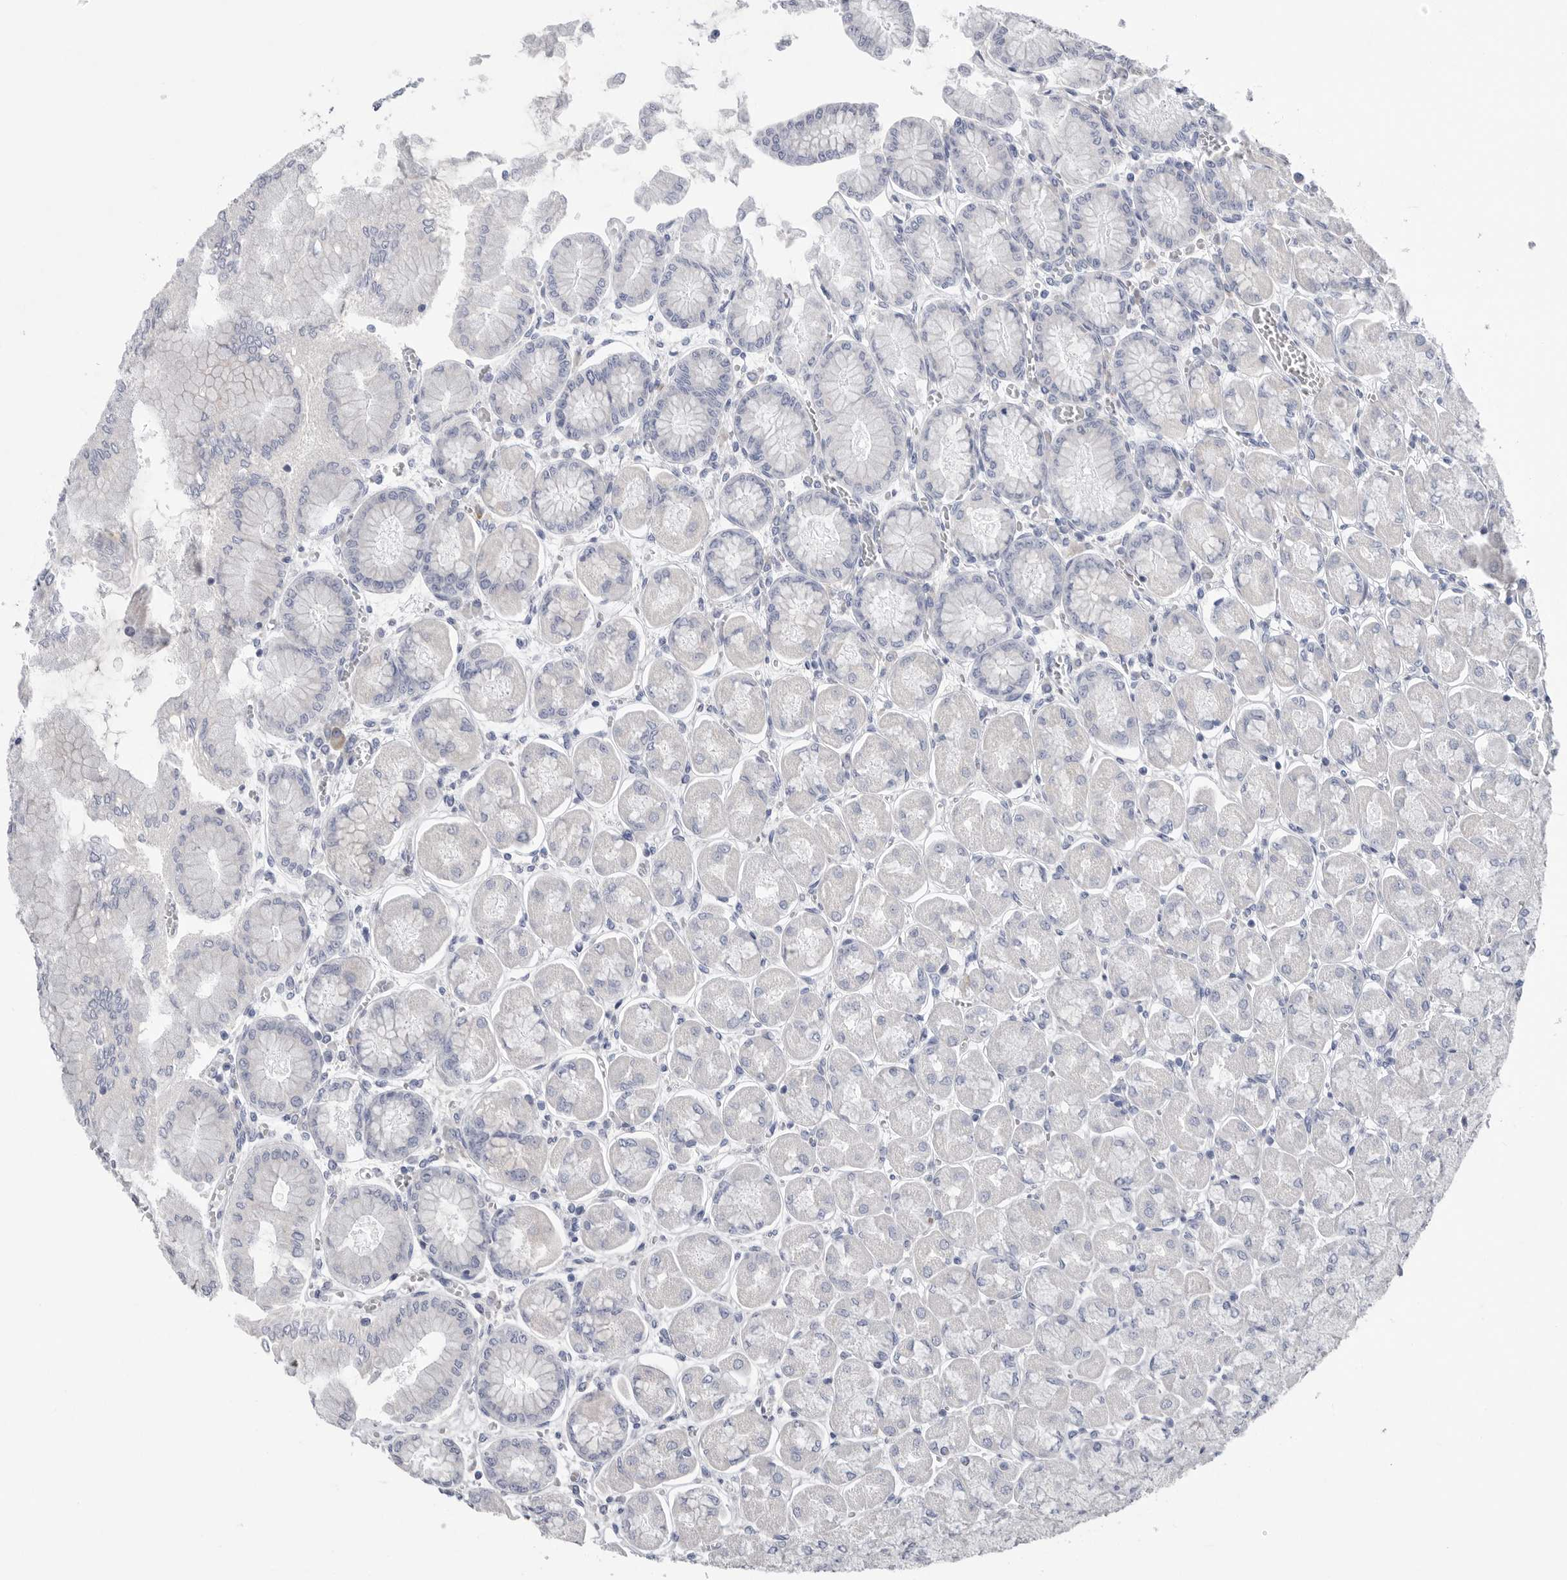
{"staining": {"intensity": "weak", "quantity": "<25%", "location": "cytoplasmic/membranous"}, "tissue": "stomach", "cell_type": "Glandular cells", "image_type": "normal", "snomed": [{"axis": "morphology", "description": "Normal tissue, NOS"}, {"axis": "topography", "description": "Stomach, upper"}], "caption": "Immunohistochemistry (IHC) of unremarkable stomach reveals no positivity in glandular cells. (DAB (3,3'-diaminobenzidine) IHC, high magnification).", "gene": "CAMK2B", "patient": {"sex": "female", "age": 56}}